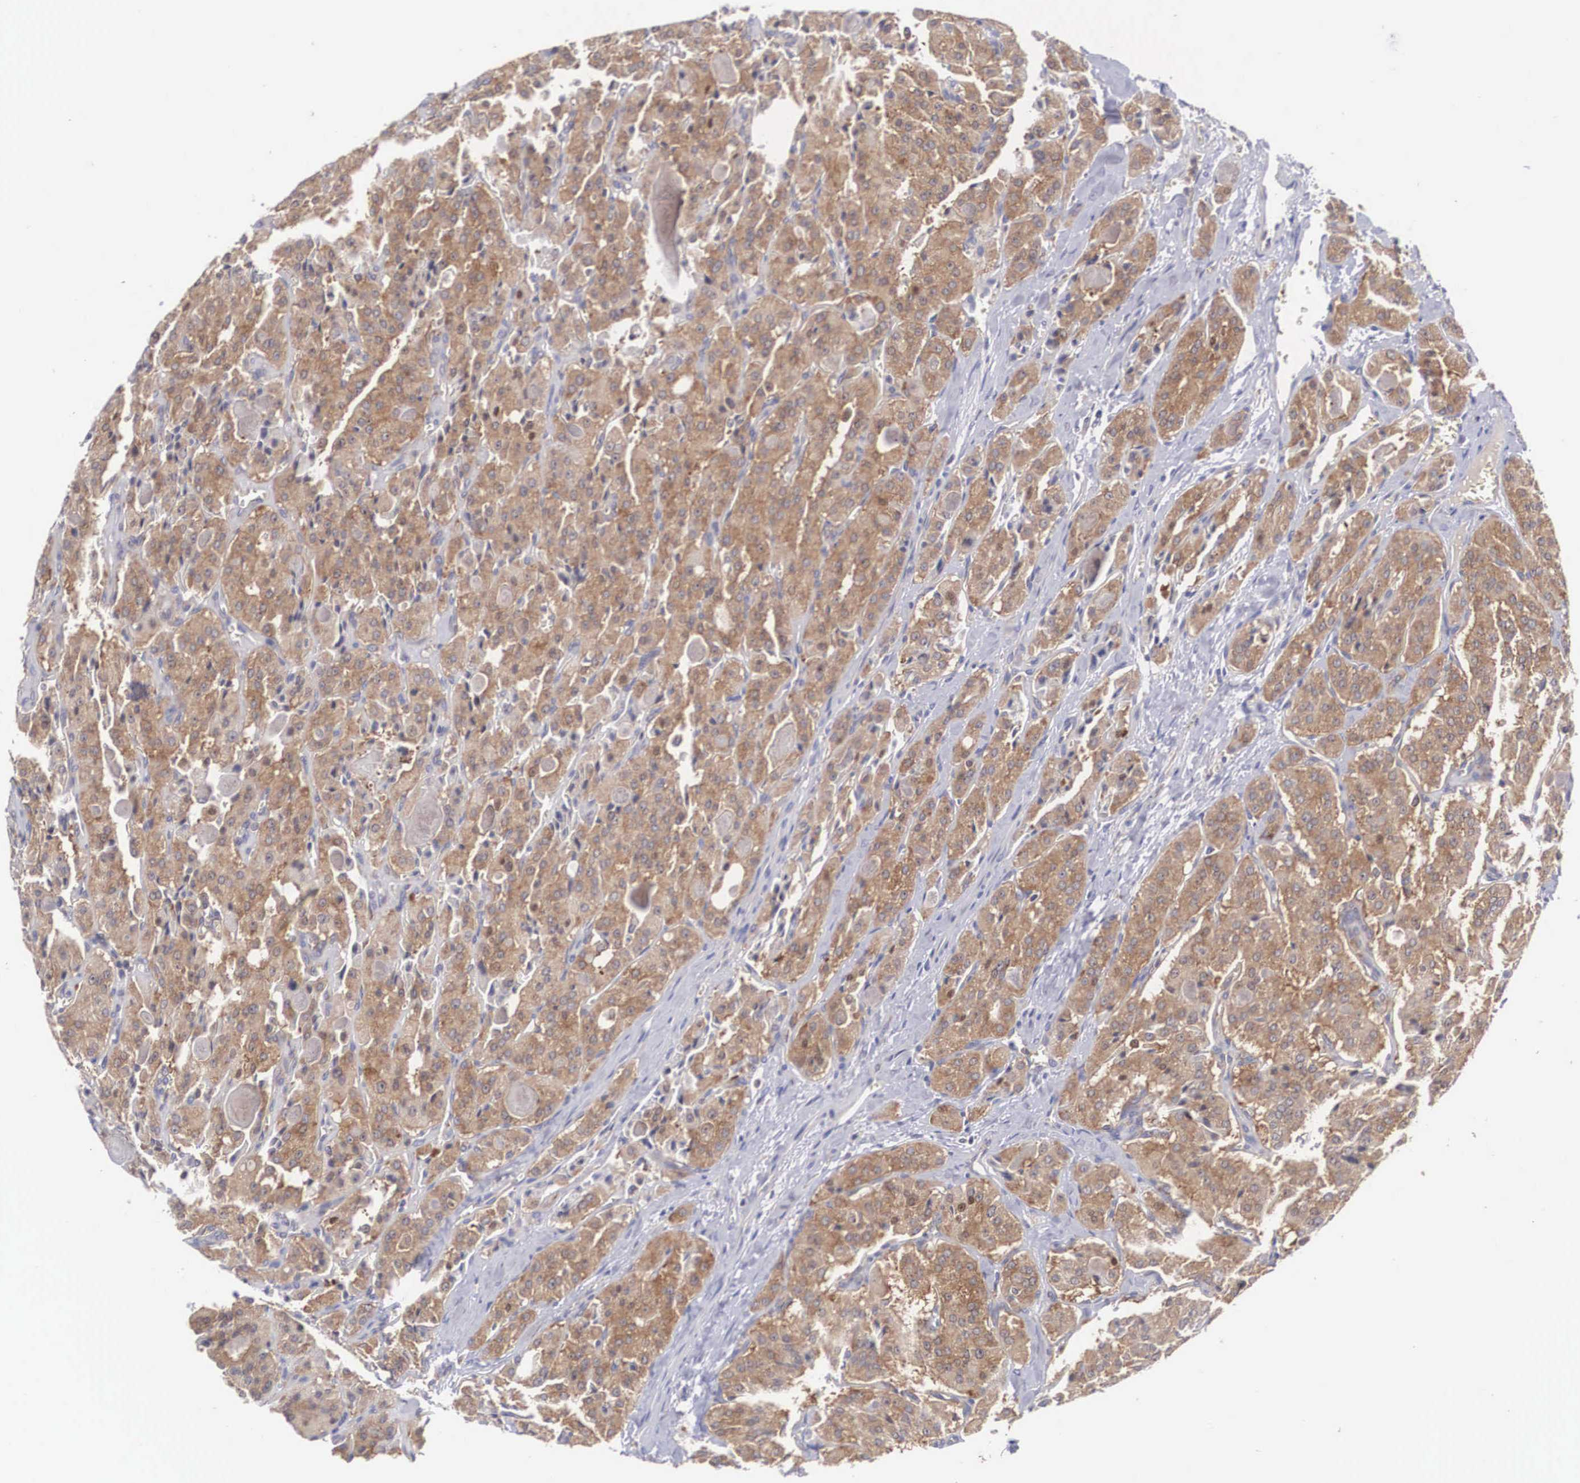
{"staining": {"intensity": "weak", "quantity": ">75%", "location": "cytoplasmic/membranous"}, "tissue": "thyroid cancer", "cell_type": "Tumor cells", "image_type": "cancer", "snomed": [{"axis": "morphology", "description": "Carcinoma, NOS"}, {"axis": "topography", "description": "Thyroid gland"}], "caption": "Brown immunohistochemical staining in human carcinoma (thyroid) demonstrates weak cytoplasmic/membranous staining in about >75% of tumor cells. The staining was performed using DAB (3,3'-diaminobenzidine), with brown indicating positive protein expression. Nuclei are stained blue with hematoxylin.", "gene": "GRIPAP1", "patient": {"sex": "male", "age": 76}}